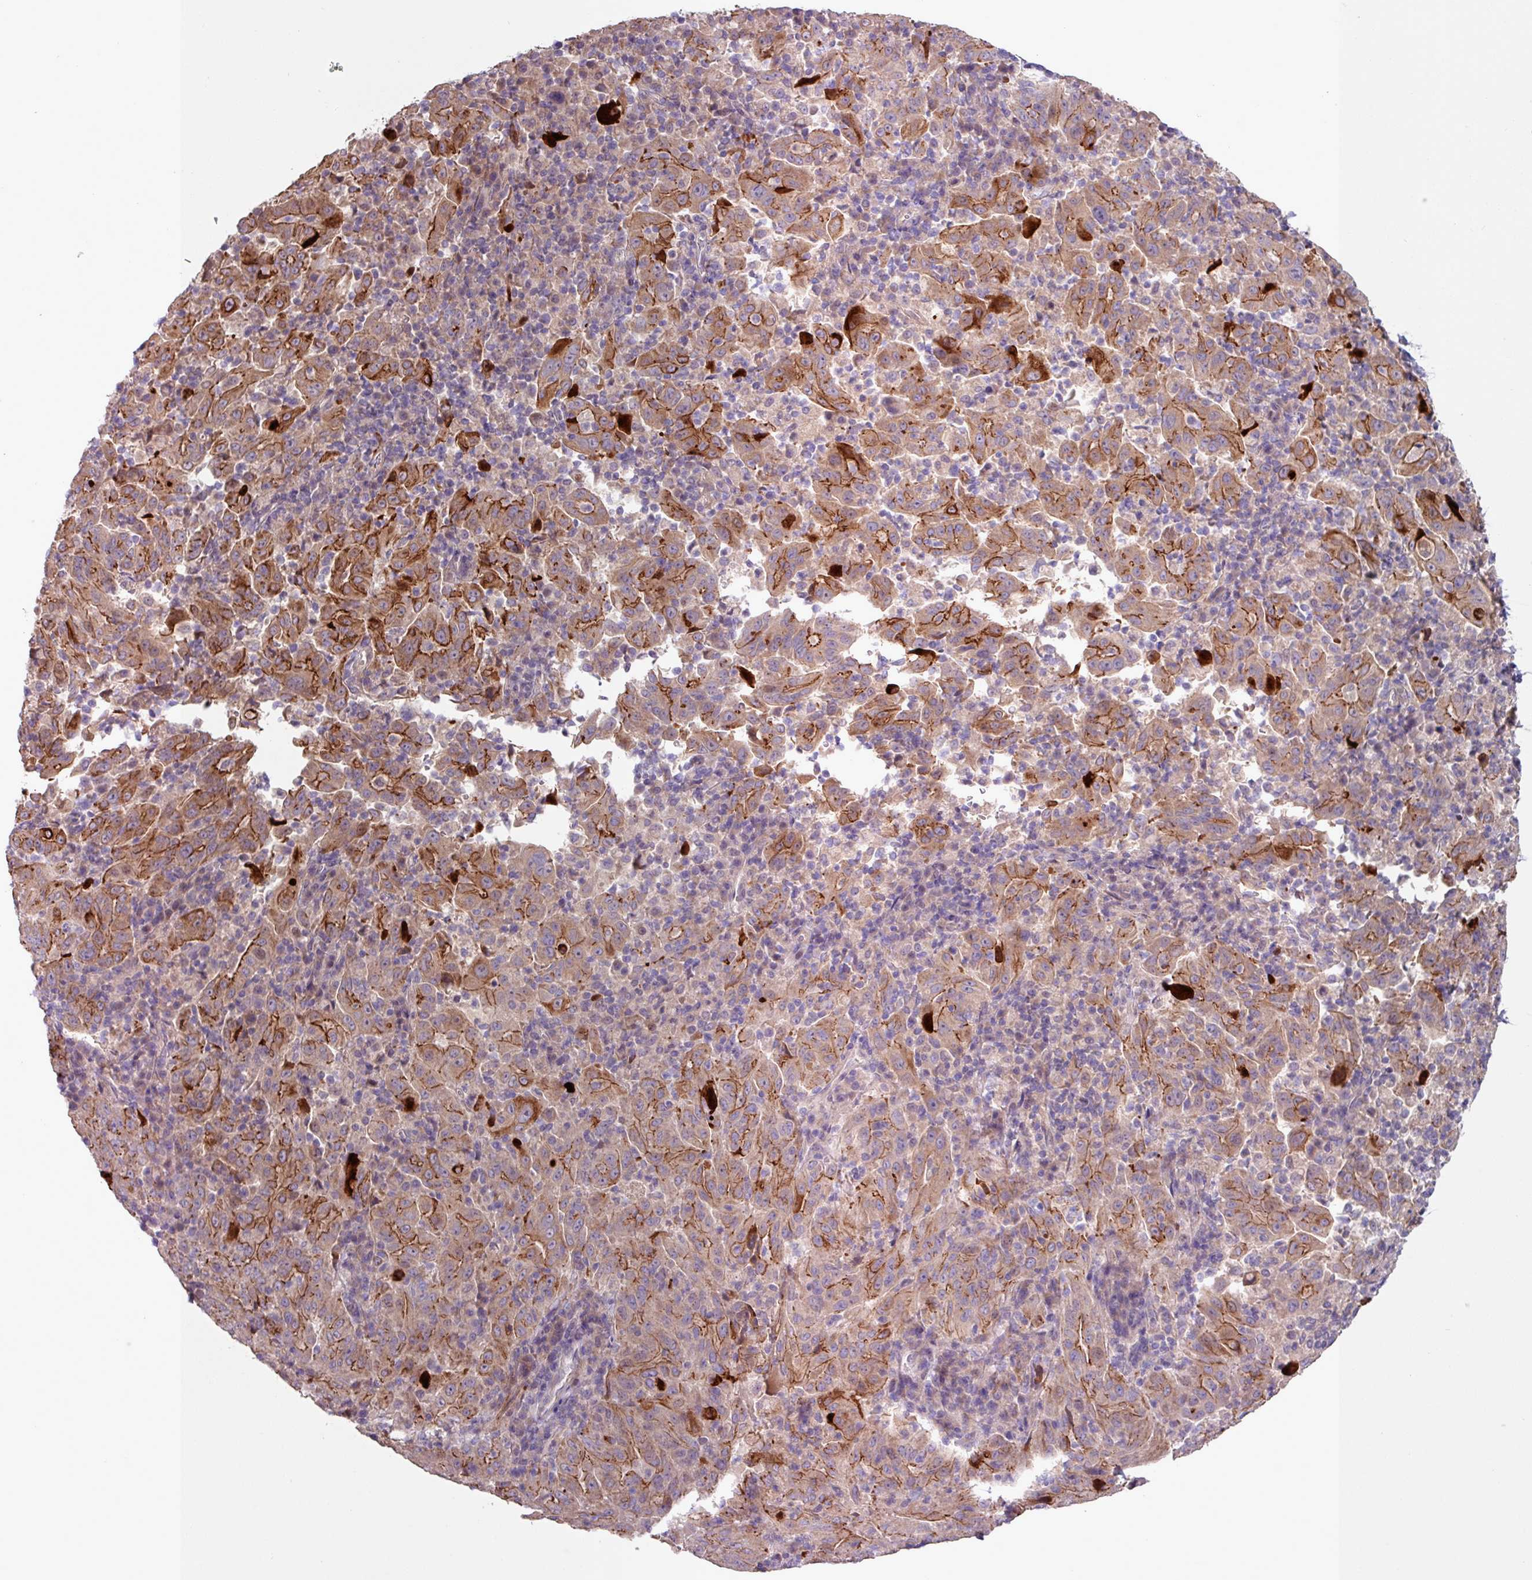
{"staining": {"intensity": "strong", "quantity": "25%-75%", "location": "cytoplasmic/membranous"}, "tissue": "pancreatic cancer", "cell_type": "Tumor cells", "image_type": "cancer", "snomed": [{"axis": "morphology", "description": "Adenocarcinoma, NOS"}, {"axis": "topography", "description": "Pancreas"}], "caption": "A high amount of strong cytoplasmic/membranous expression is identified in about 25%-75% of tumor cells in adenocarcinoma (pancreatic) tissue.", "gene": "IQCJ", "patient": {"sex": "male", "age": 63}}